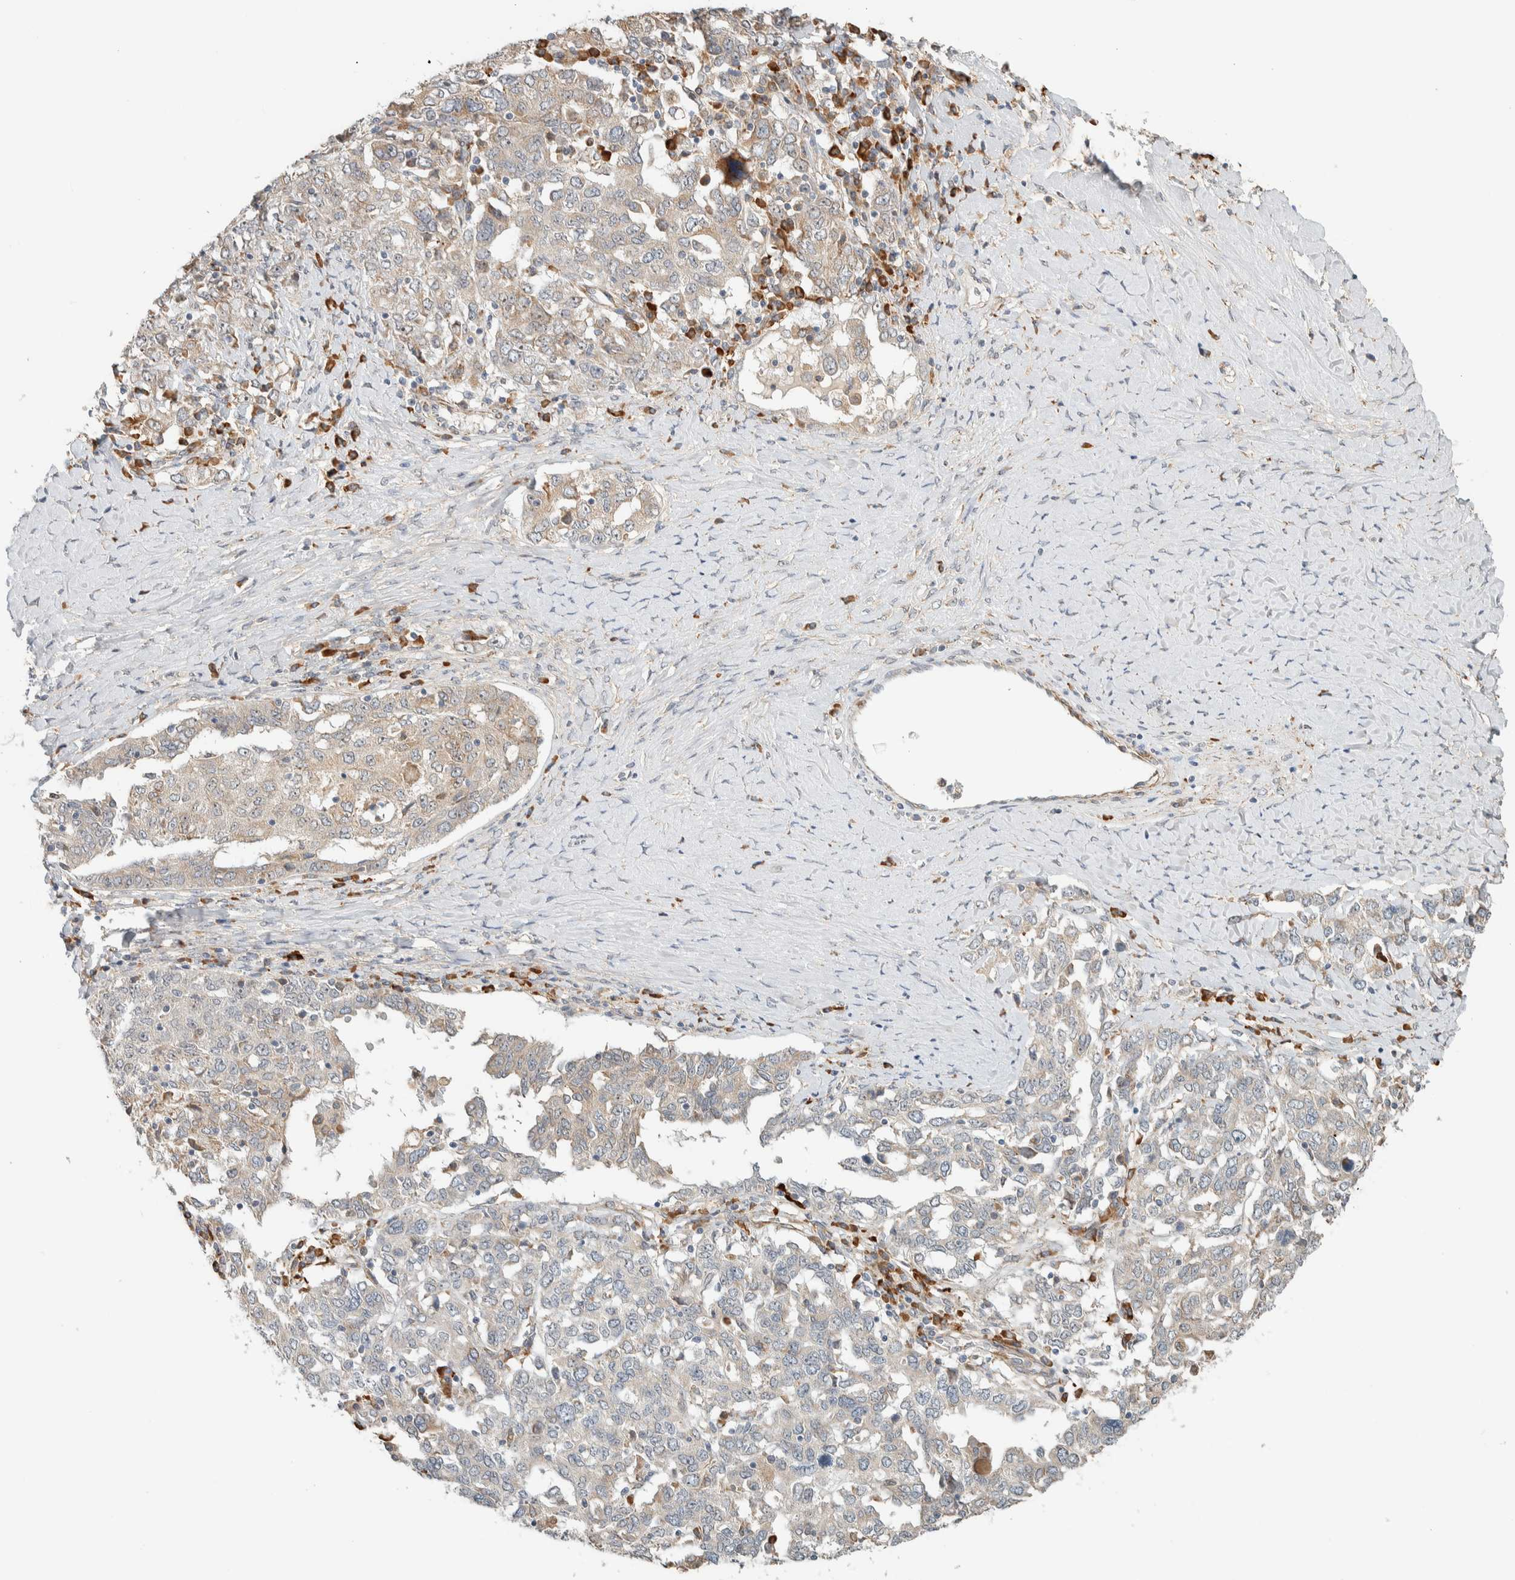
{"staining": {"intensity": "weak", "quantity": "<25%", "location": "cytoplasmic/membranous"}, "tissue": "ovarian cancer", "cell_type": "Tumor cells", "image_type": "cancer", "snomed": [{"axis": "morphology", "description": "Carcinoma, endometroid"}, {"axis": "topography", "description": "Ovary"}], "caption": "A histopathology image of human ovarian endometroid carcinoma is negative for staining in tumor cells.", "gene": "KLHL40", "patient": {"sex": "female", "age": 62}}